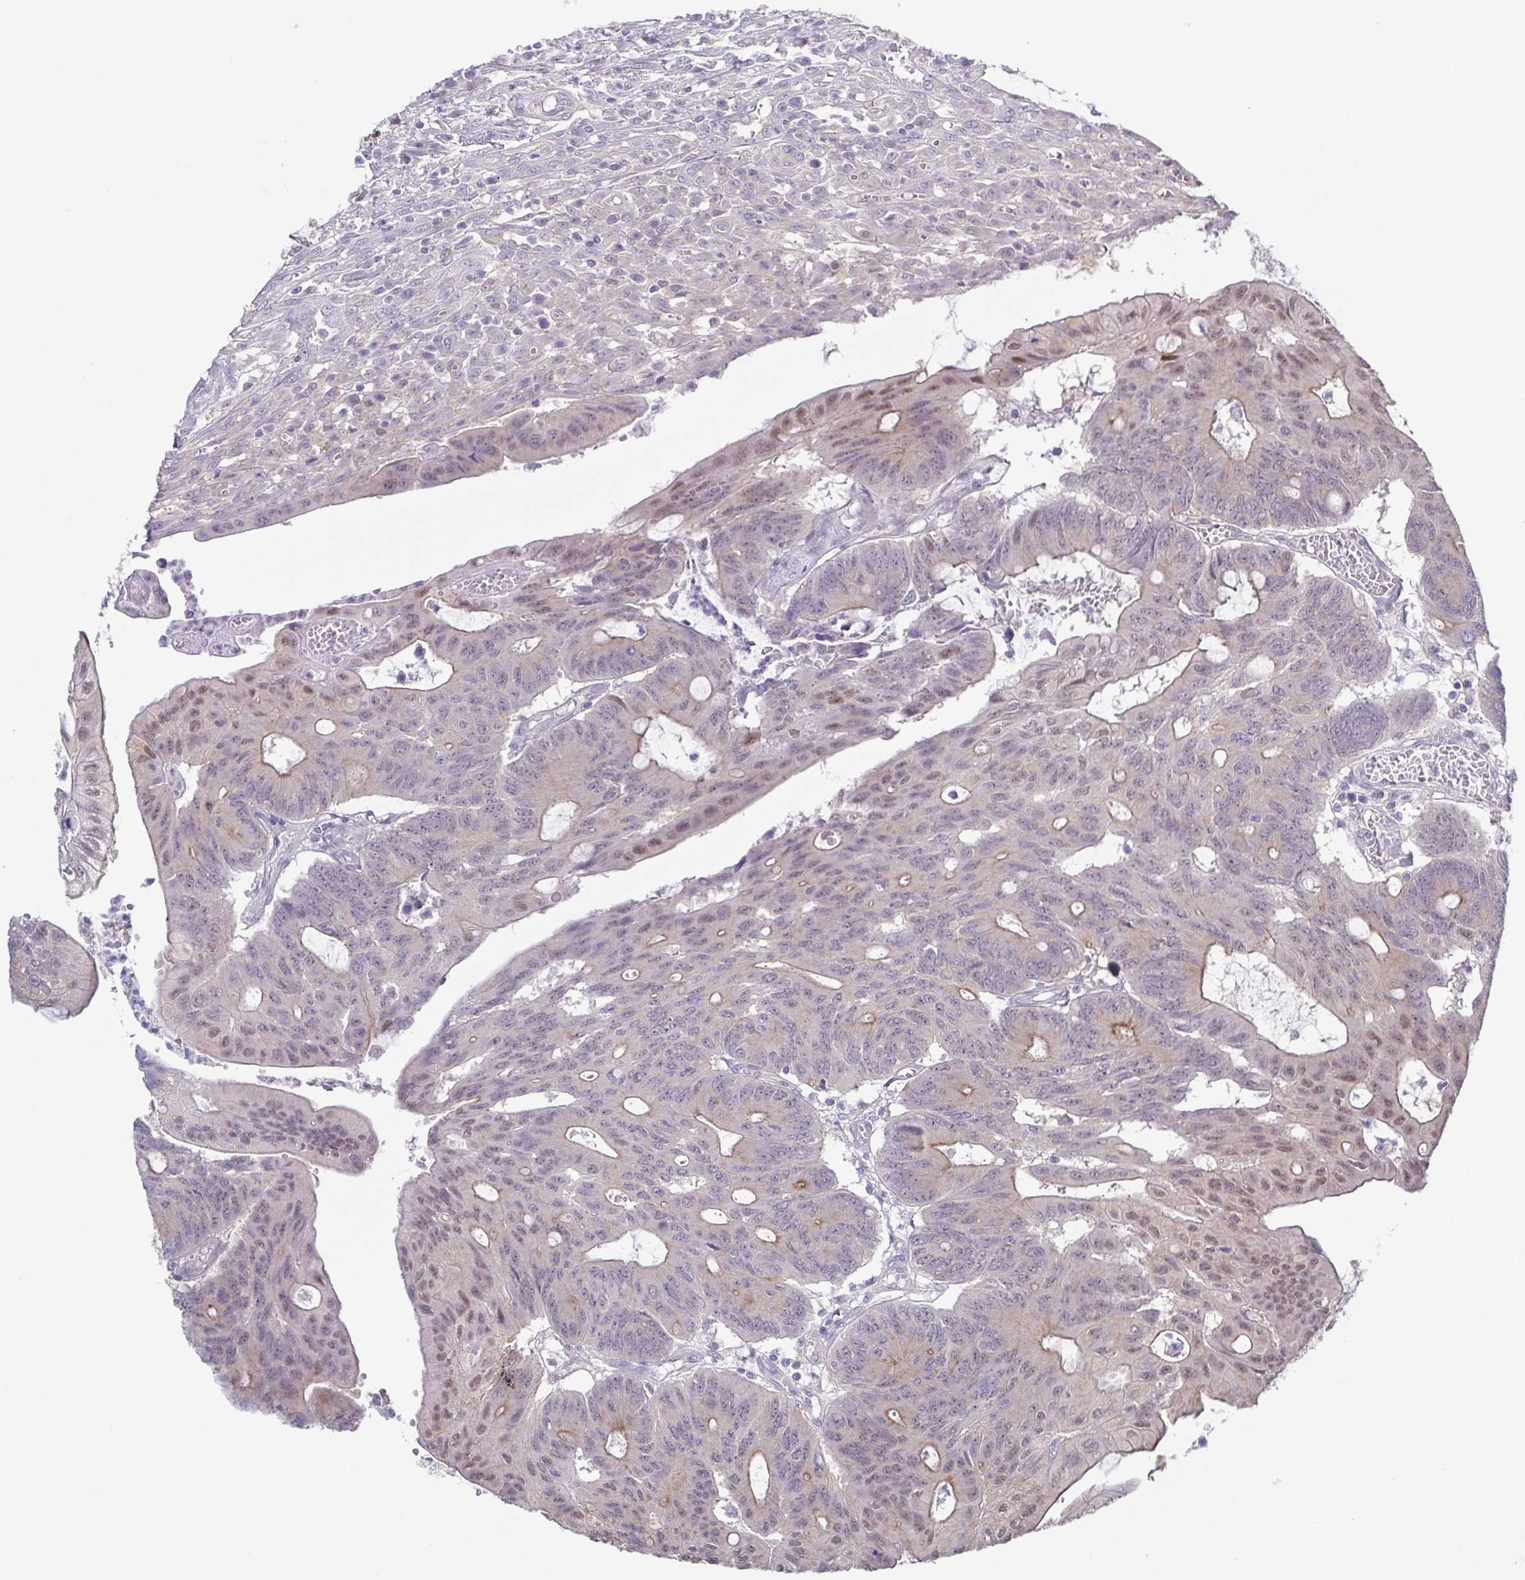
{"staining": {"intensity": "moderate", "quantity": "<25%", "location": "cytoplasmic/membranous,nuclear"}, "tissue": "colorectal cancer", "cell_type": "Tumor cells", "image_type": "cancer", "snomed": [{"axis": "morphology", "description": "Adenocarcinoma, NOS"}, {"axis": "topography", "description": "Colon"}], "caption": "Adenocarcinoma (colorectal) stained for a protein exhibits moderate cytoplasmic/membranous and nuclear positivity in tumor cells.", "gene": "UBE2Q1", "patient": {"sex": "male", "age": 65}}